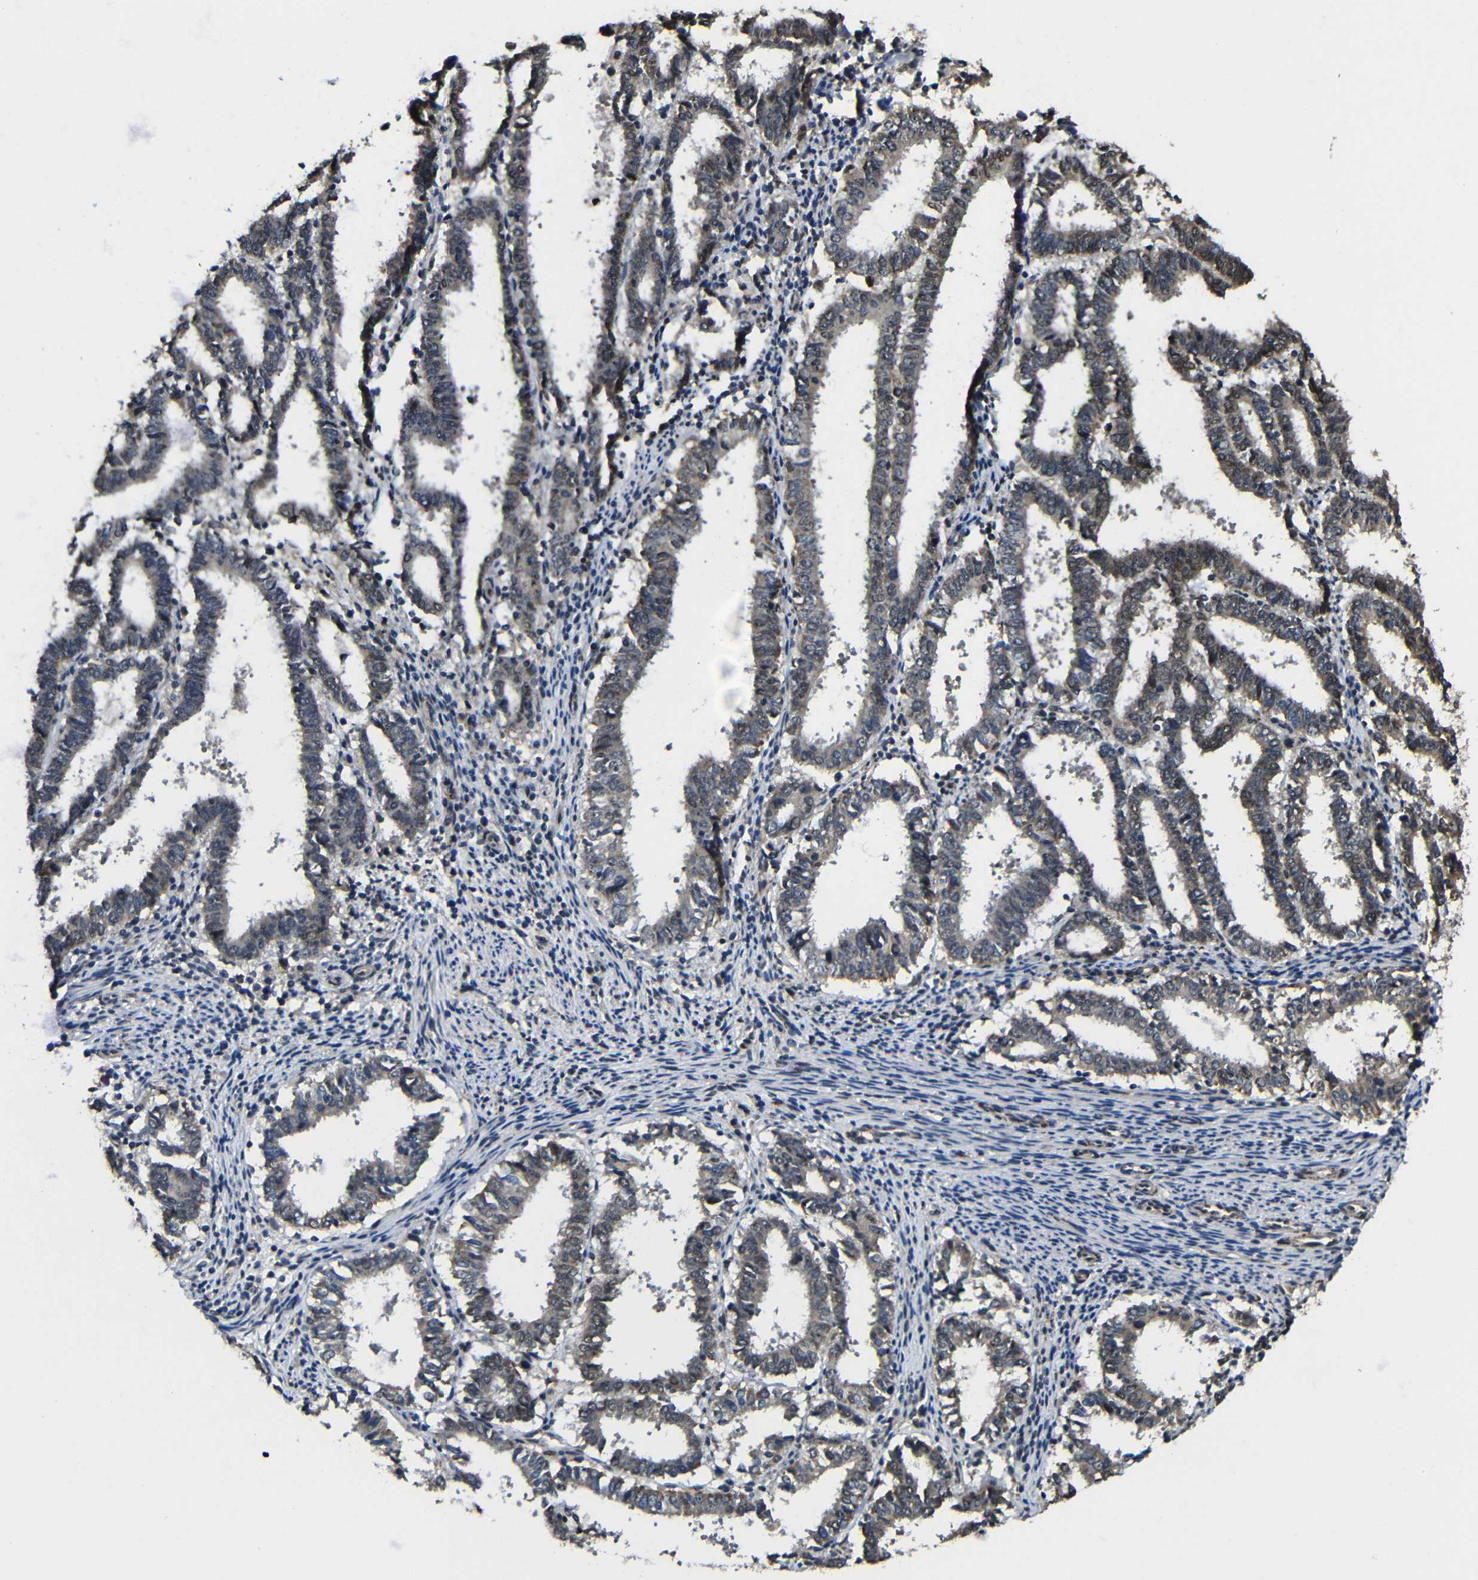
{"staining": {"intensity": "weak", "quantity": ">75%", "location": "cytoplasmic/membranous"}, "tissue": "endometrial cancer", "cell_type": "Tumor cells", "image_type": "cancer", "snomed": [{"axis": "morphology", "description": "Adenocarcinoma, NOS"}, {"axis": "topography", "description": "Uterus"}], "caption": "IHC (DAB (3,3'-diaminobenzidine)) staining of endometrial cancer reveals weak cytoplasmic/membranous protein positivity in about >75% of tumor cells. The protein is stained brown, and the nuclei are stained in blue (DAB (3,3'-diaminobenzidine) IHC with brightfield microscopy, high magnification).", "gene": "FAM172A", "patient": {"sex": "female", "age": 83}}